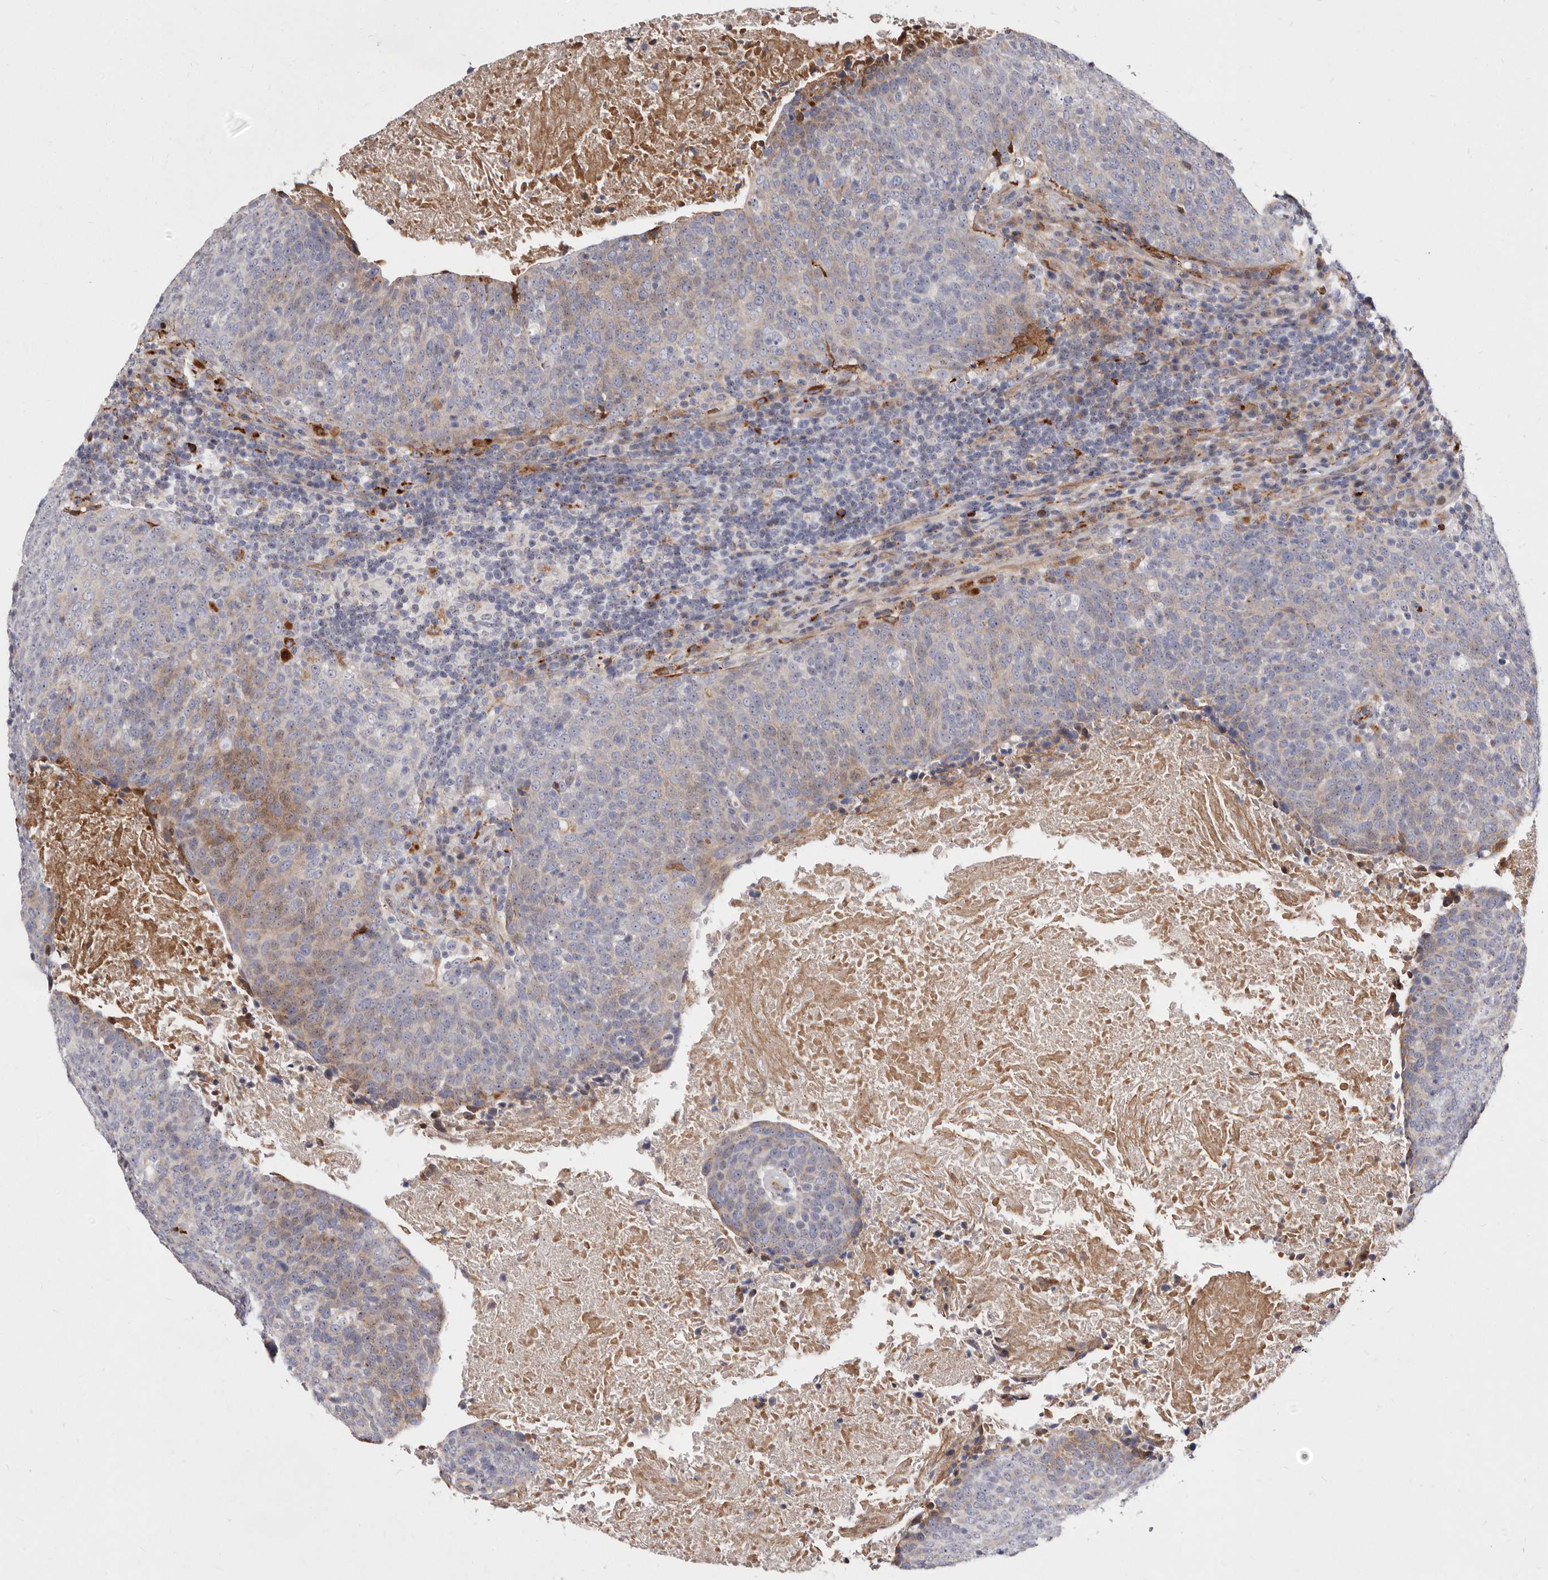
{"staining": {"intensity": "moderate", "quantity": "<25%", "location": "cytoplasmic/membranous"}, "tissue": "head and neck cancer", "cell_type": "Tumor cells", "image_type": "cancer", "snomed": [{"axis": "morphology", "description": "Squamous cell carcinoma, NOS"}, {"axis": "morphology", "description": "Squamous cell carcinoma, metastatic, NOS"}, {"axis": "topography", "description": "Lymph node"}, {"axis": "topography", "description": "Head-Neck"}], "caption": "Head and neck cancer stained with a brown dye displays moderate cytoplasmic/membranous positive staining in approximately <25% of tumor cells.", "gene": "NUBPL", "patient": {"sex": "male", "age": 62}}